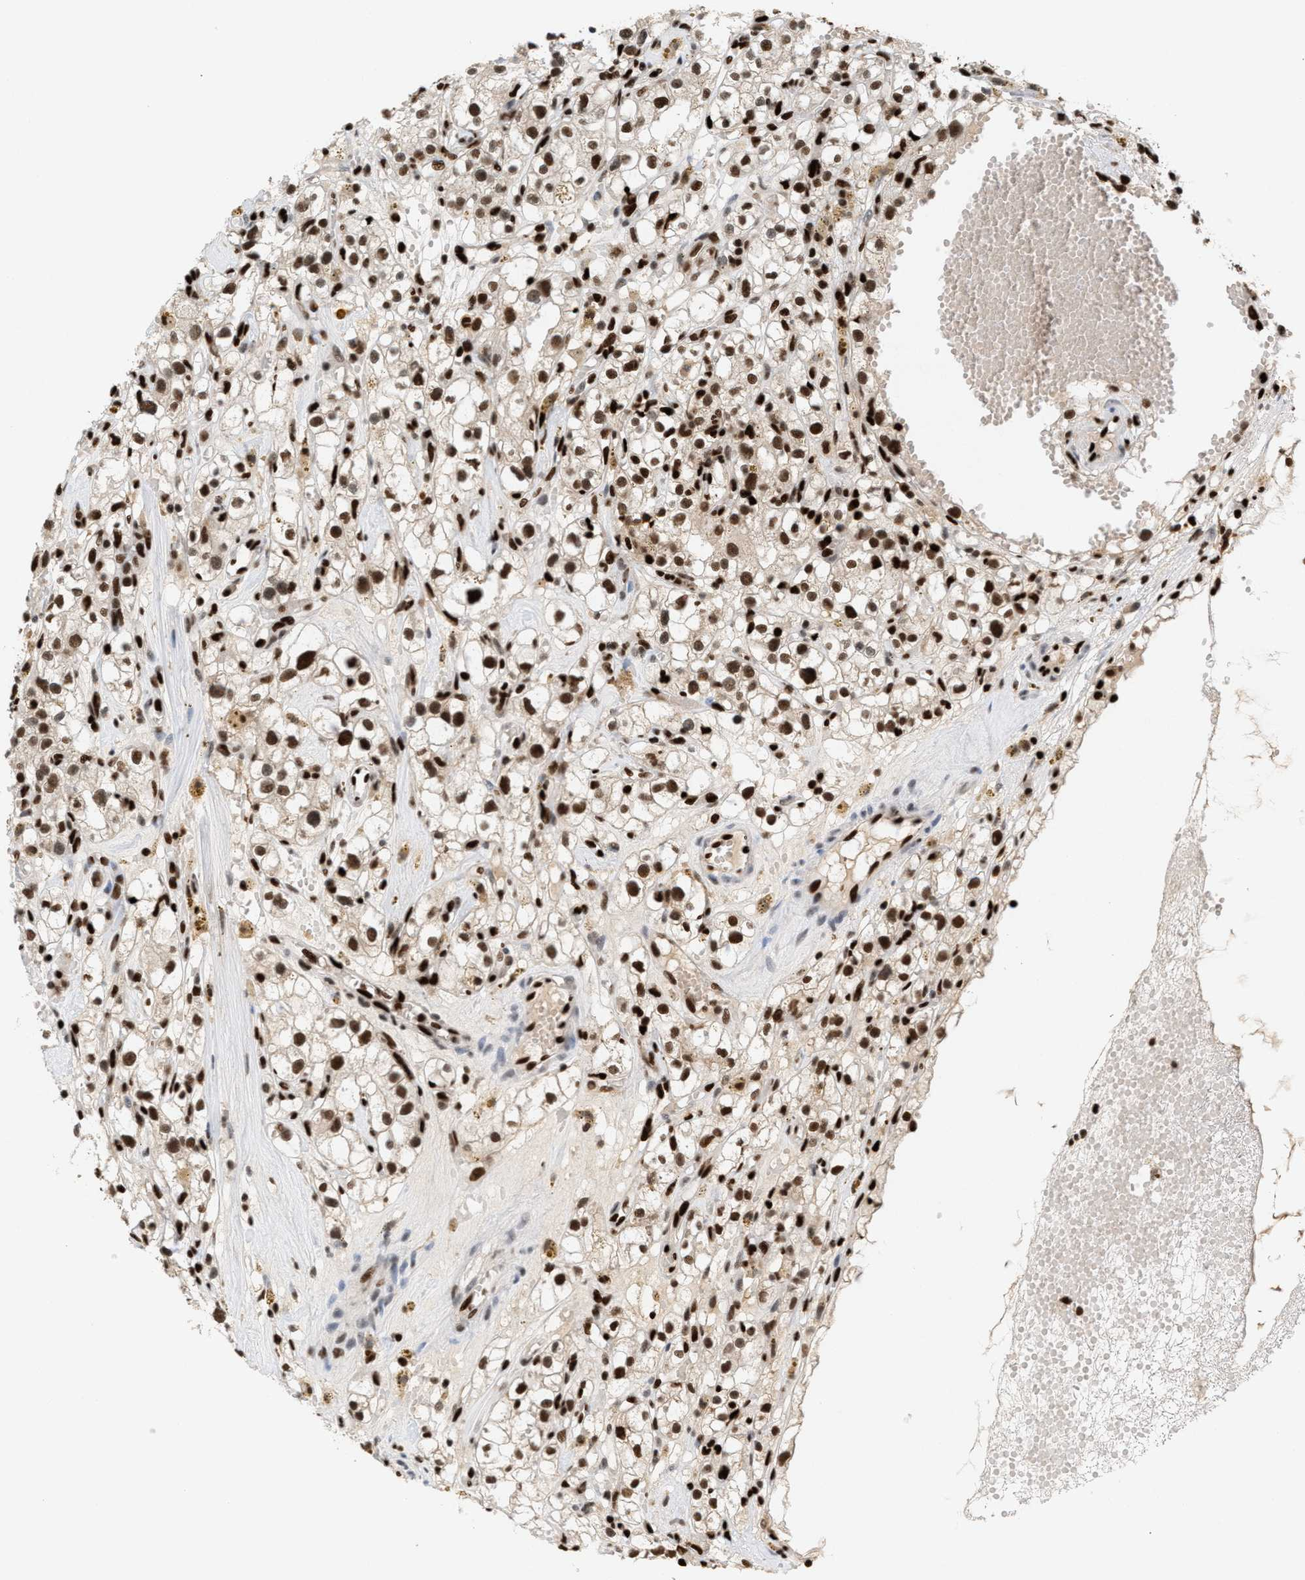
{"staining": {"intensity": "strong", "quantity": ">75%", "location": "nuclear"}, "tissue": "renal cancer", "cell_type": "Tumor cells", "image_type": "cancer", "snomed": [{"axis": "morphology", "description": "Adenocarcinoma, NOS"}, {"axis": "topography", "description": "Kidney"}], "caption": "Protein staining of adenocarcinoma (renal) tissue shows strong nuclear positivity in approximately >75% of tumor cells.", "gene": "RNASEK-C17orf49", "patient": {"sex": "male", "age": 56}}